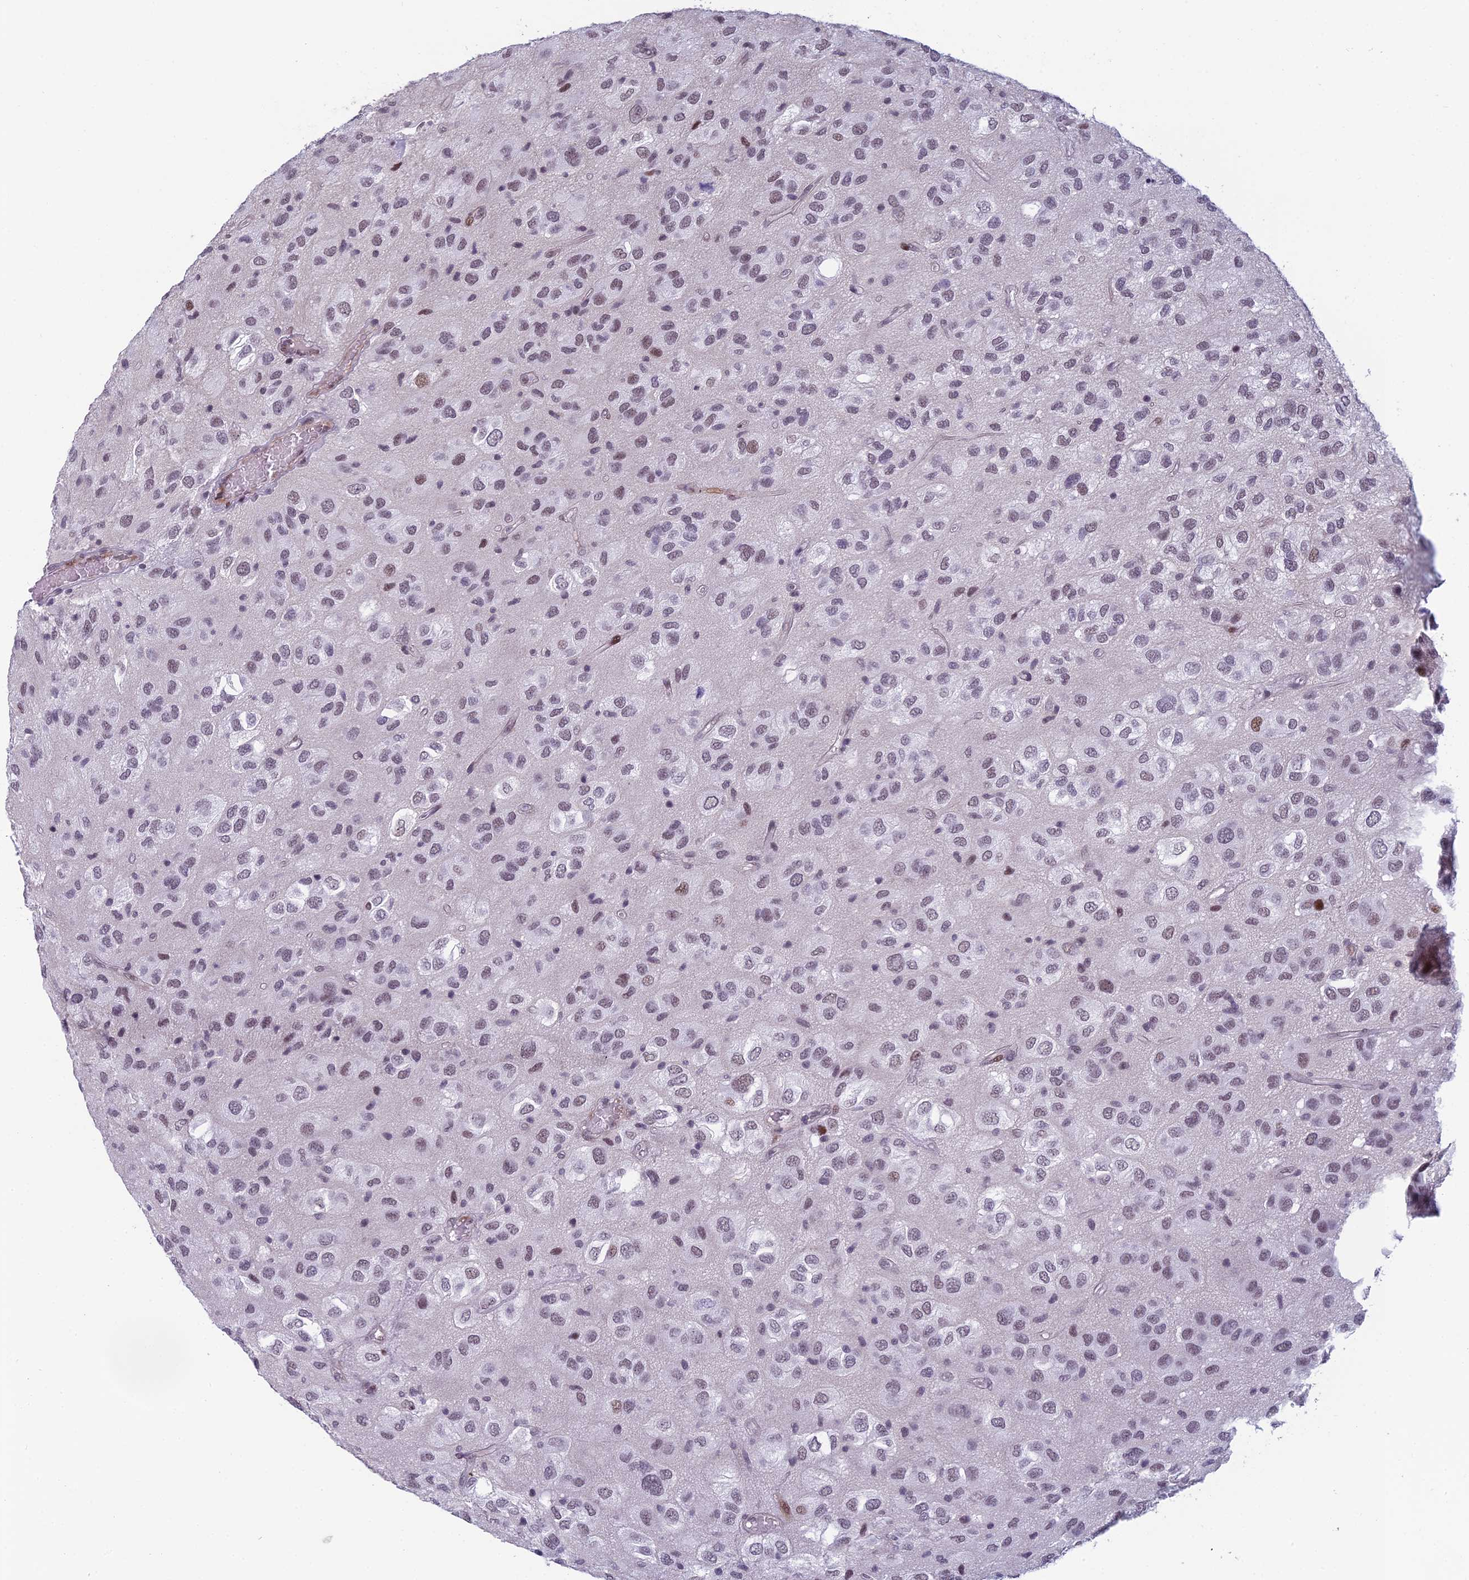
{"staining": {"intensity": "weak", "quantity": "25%-75%", "location": "nuclear"}, "tissue": "glioma", "cell_type": "Tumor cells", "image_type": "cancer", "snomed": [{"axis": "morphology", "description": "Glioma, malignant, Low grade"}, {"axis": "topography", "description": "Brain"}], "caption": "Malignant glioma (low-grade) stained for a protein demonstrates weak nuclear positivity in tumor cells.", "gene": "RGS17", "patient": {"sex": "male", "age": 66}}